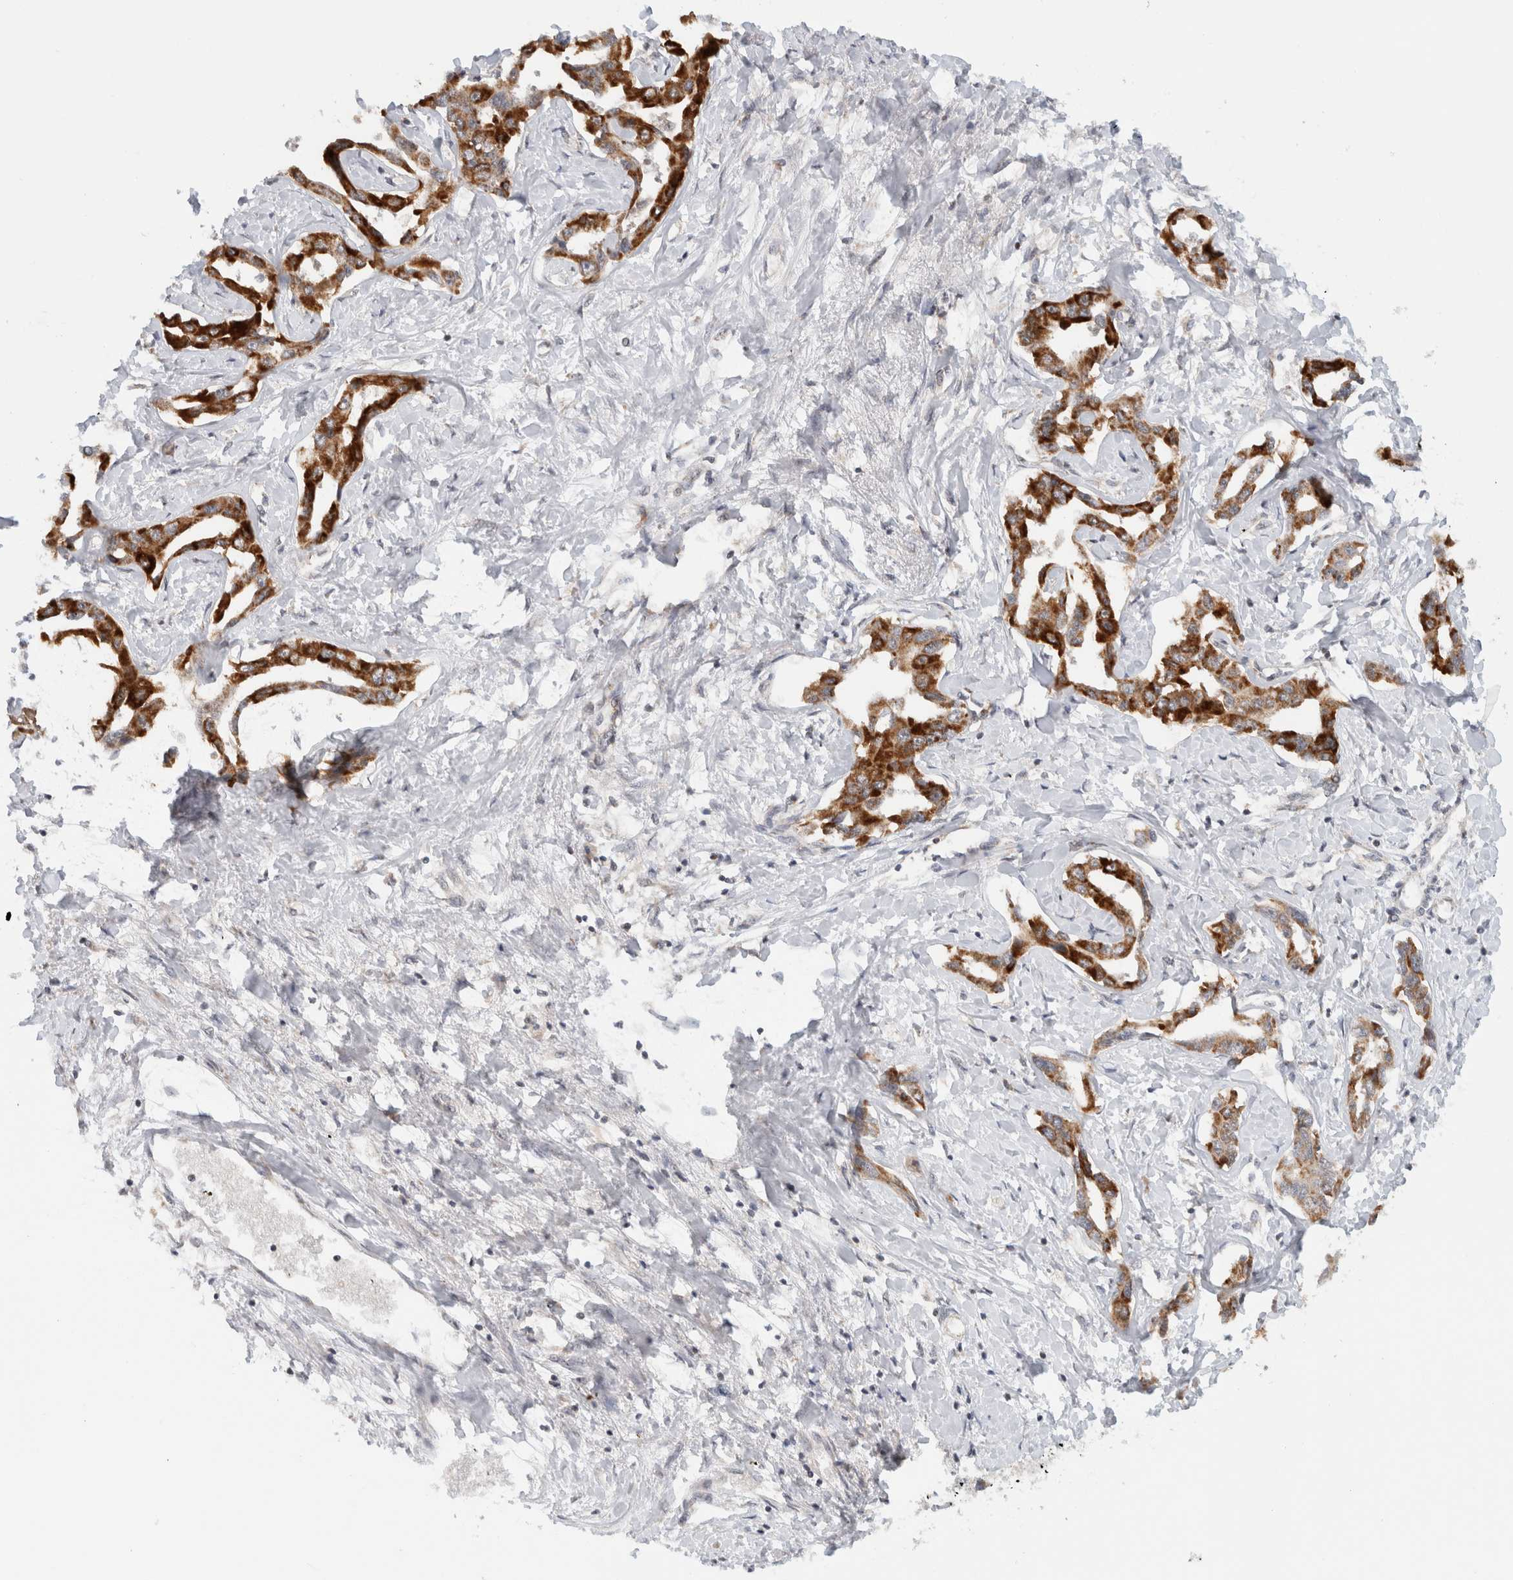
{"staining": {"intensity": "strong", "quantity": ">75%", "location": "cytoplasmic/membranous"}, "tissue": "liver cancer", "cell_type": "Tumor cells", "image_type": "cancer", "snomed": [{"axis": "morphology", "description": "Cholangiocarcinoma"}, {"axis": "topography", "description": "Liver"}], "caption": "Immunohistochemical staining of liver cancer (cholangiocarcinoma) exhibits high levels of strong cytoplasmic/membranous protein staining in about >75% of tumor cells. (brown staining indicates protein expression, while blue staining denotes nuclei).", "gene": "CMC2", "patient": {"sex": "male", "age": 59}}